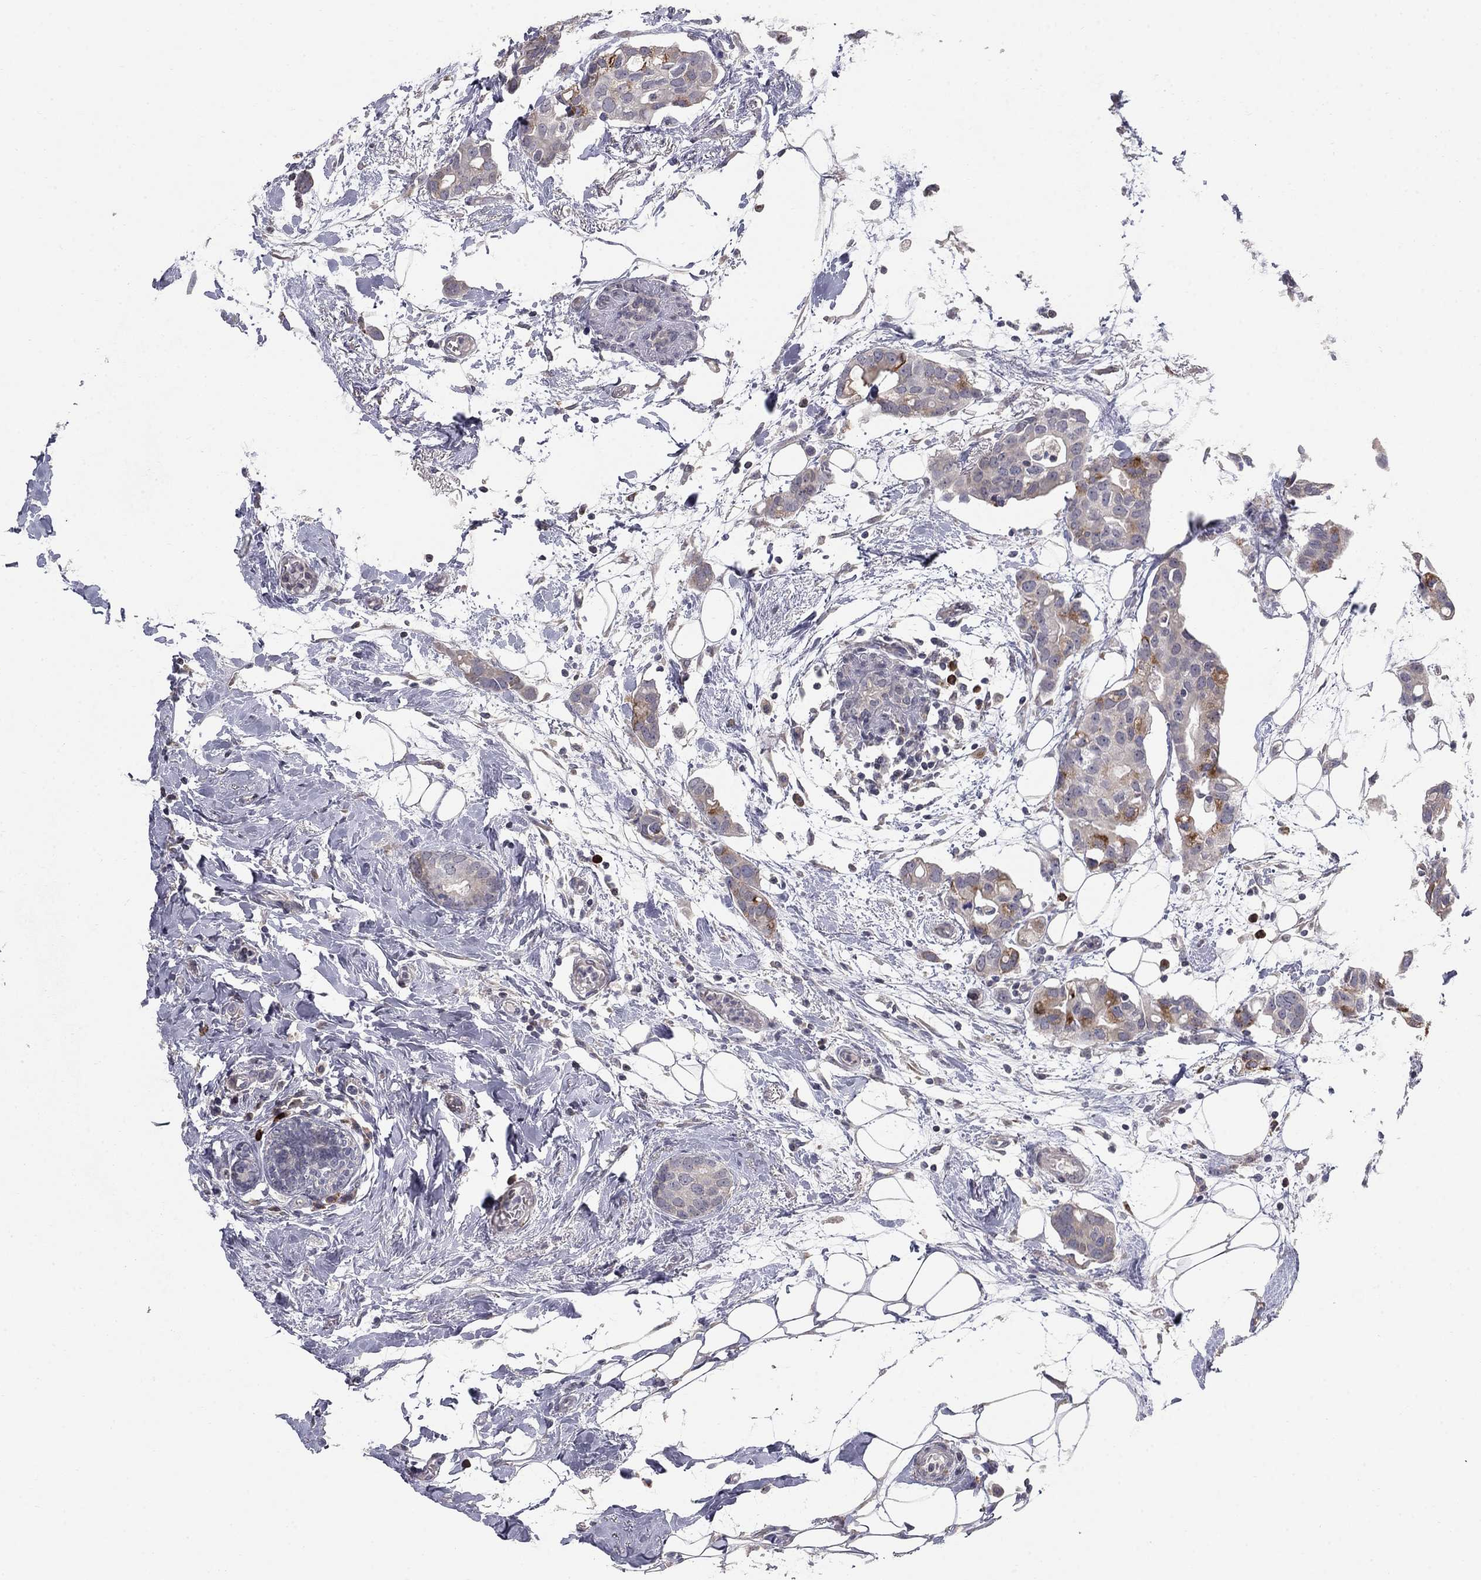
{"staining": {"intensity": "moderate", "quantity": "<25%", "location": "cytoplasmic/membranous"}, "tissue": "breast cancer", "cell_type": "Tumor cells", "image_type": "cancer", "snomed": [{"axis": "morphology", "description": "Duct carcinoma"}, {"axis": "topography", "description": "Breast"}], "caption": "The immunohistochemical stain shows moderate cytoplasmic/membranous staining in tumor cells of infiltrating ductal carcinoma (breast) tissue.", "gene": "NTRK2", "patient": {"sex": "female", "age": 83}}